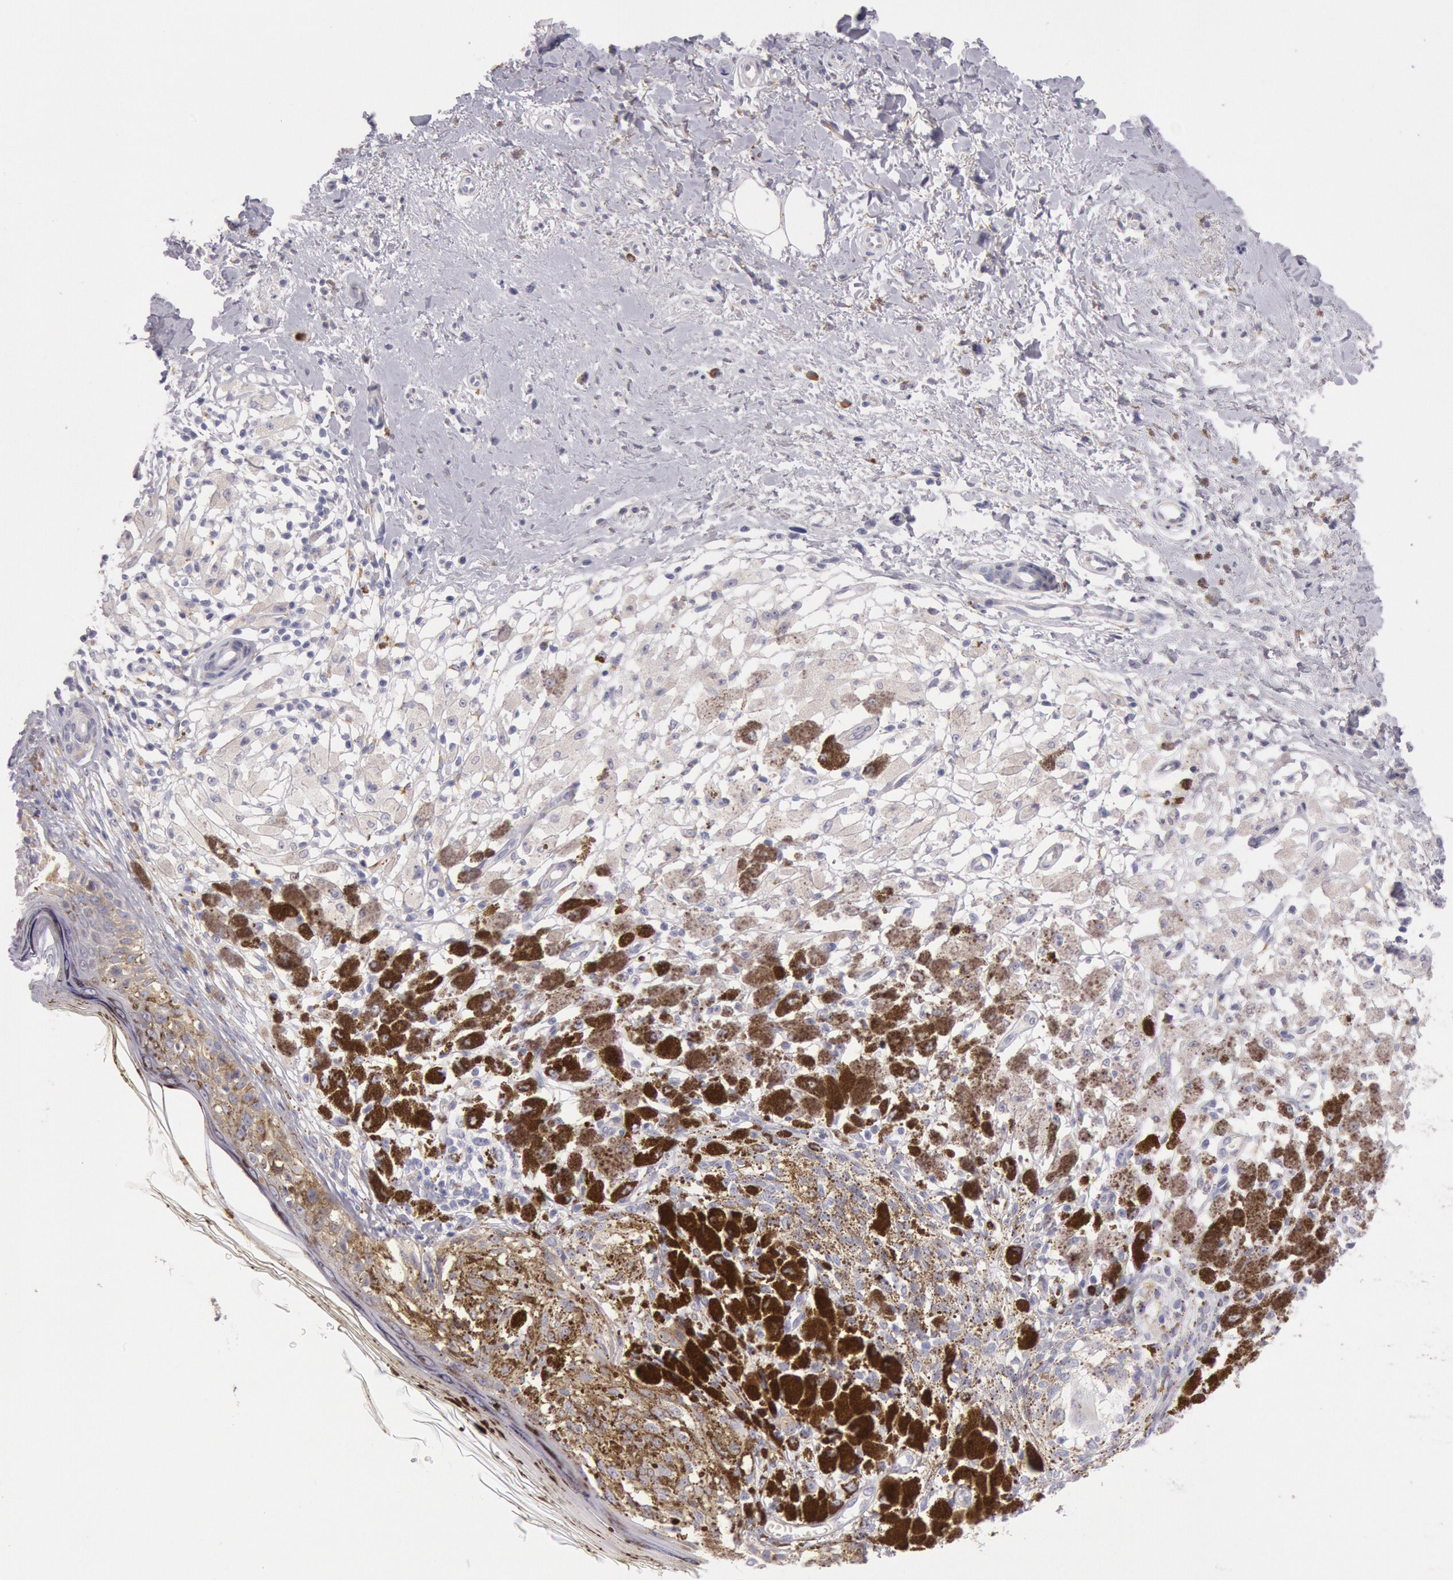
{"staining": {"intensity": "strong", "quantity": ">75%", "location": "cytoplasmic/membranous"}, "tissue": "melanoma", "cell_type": "Tumor cells", "image_type": "cancer", "snomed": [{"axis": "morphology", "description": "Malignant melanoma, NOS"}, {"axis": "topography", "description": "Skin"}], "caption": "An IHC photomicrograph of tumor tissue is shown. Protein staining in brown highlights strong cytoplasmic/membranous positivity in malignant melanoma within tumor cells.", "gene": "CIDEB", "patient": {"sex": "male", "age": 88}}